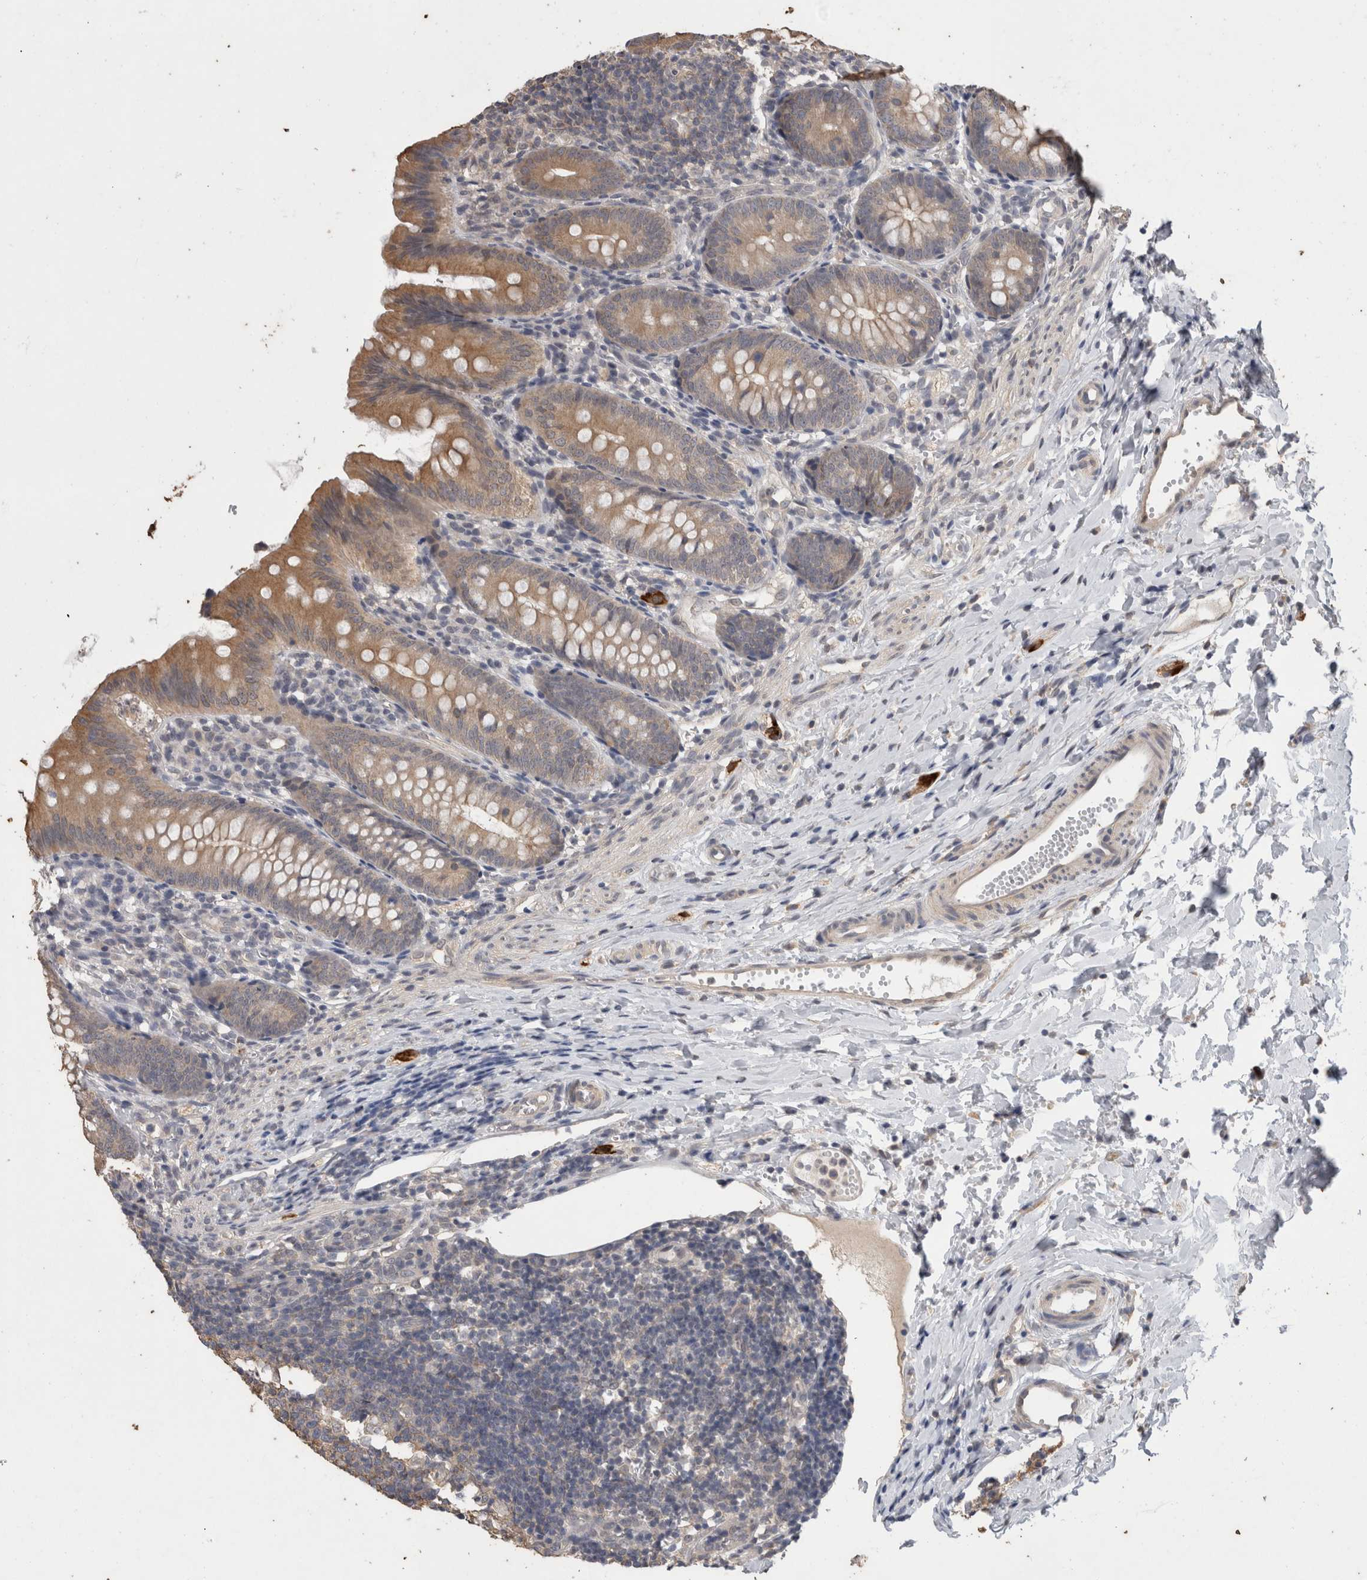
{"staining": {"intensity": "moderate", "quantity": "25%-75%", "location": "cytoplasmic/membranous"}, "tissue": "appendix", "cell_type": "Glandular cells", "image_type": "normal", "snomed": [{"axis": "morphology", "description": "Normal tissue, NOS"}, {"axis": "topography", "description": "Appendix"}], "caption": "Human appendix stained for a protein (brown) displays moderate cytoplasmic/membranous positive expression in approximately 25%-75% of glandular cells.", "gene": "FHOD3", "patient": {"sex": "male", "age": 1}}